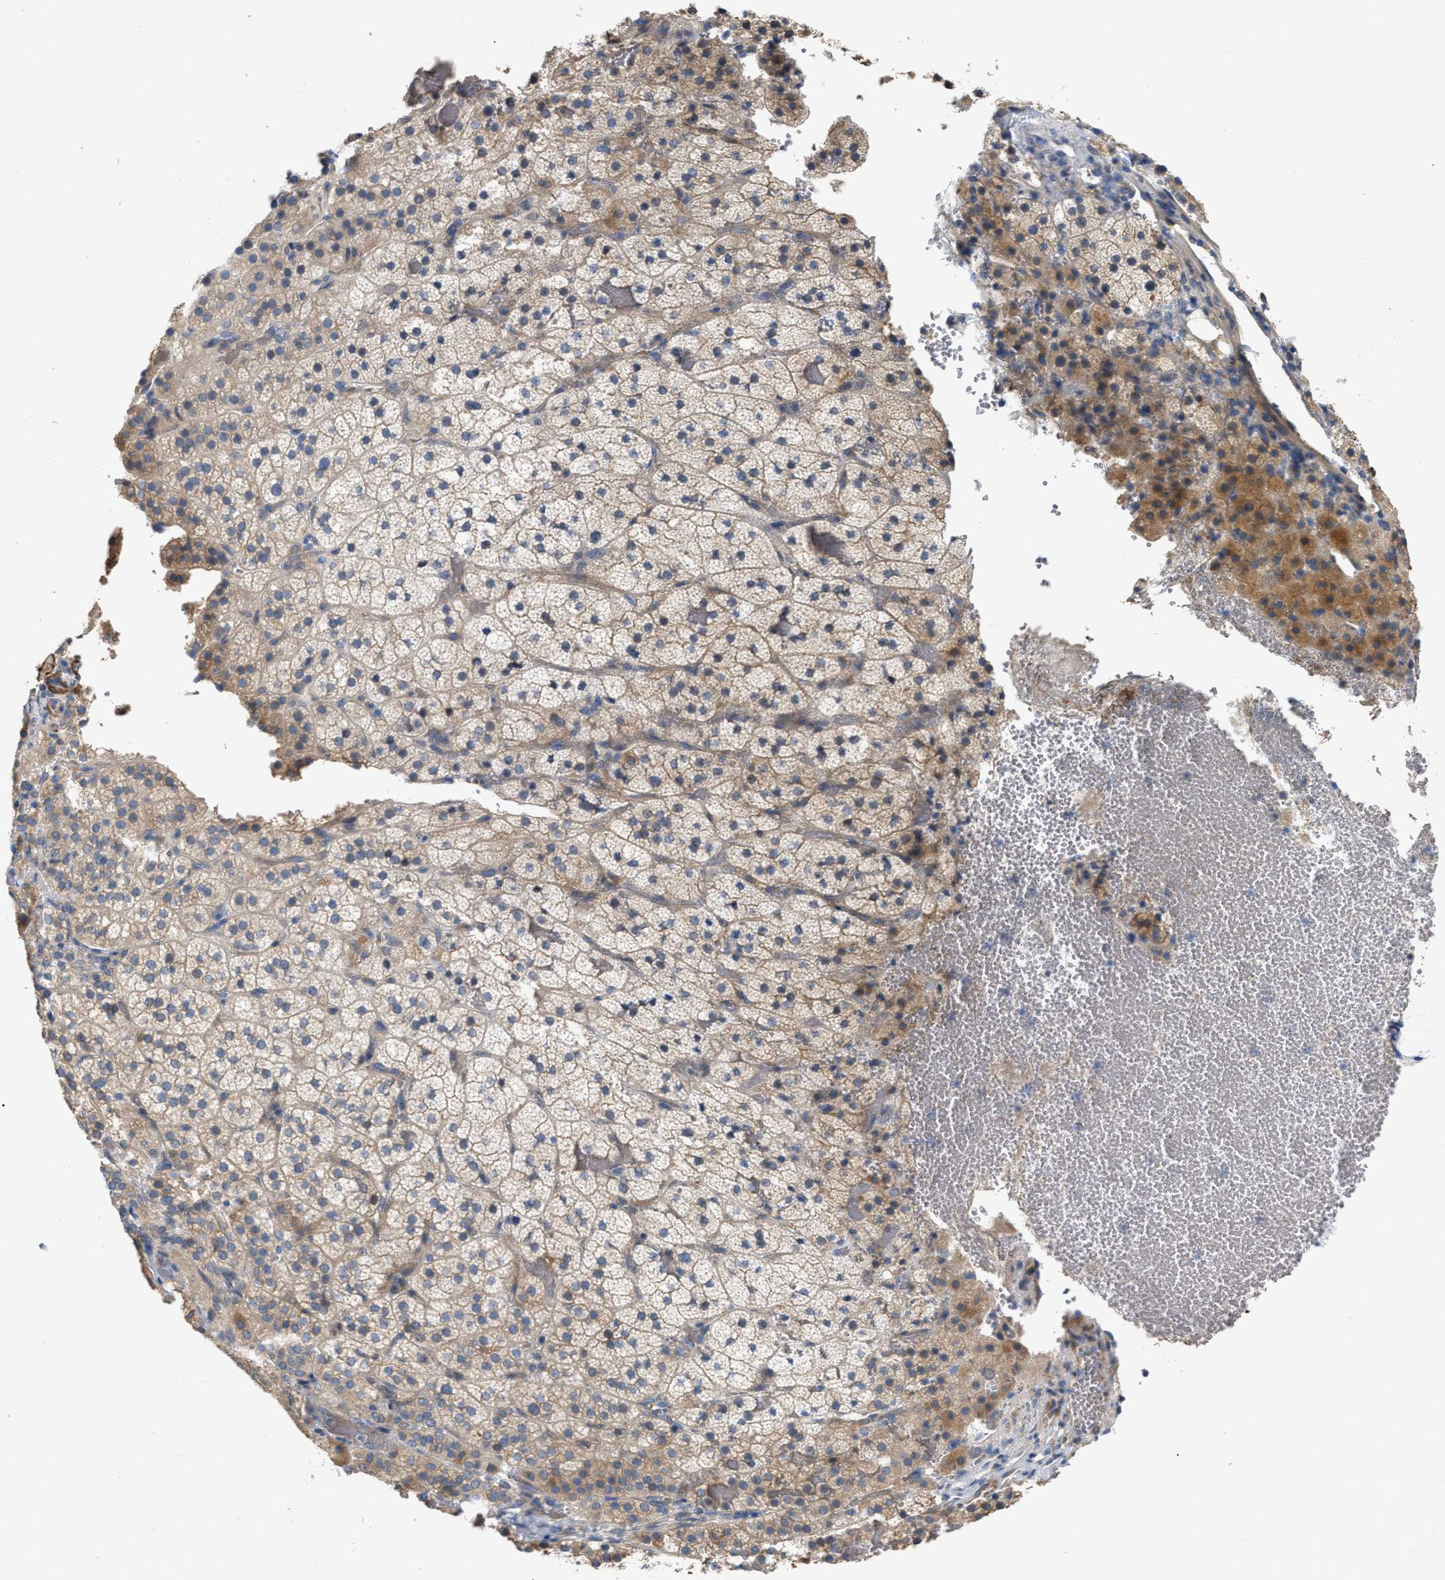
{"staining": {"intensity": "weak", "quantity": ">75%", "location": "cytoplasmic/membranous"}, "tissue": "adrenal gland", "cell_type": "Glandular cells", "image_type": "normal", "snomed": [{"axis": "morphology", "description": "Normal tissue, NOS"}, {"axis": "topography", "description": "Adrenal gland"}], "caption": "Glandular cells show low levels of weak cytoplasmic/membranous positivity in approximately >75% of cells in unremarkable adrenal gland. (Stains: DAB (3,3'-diaminobenzidine) in brown, nuclei in blue, Microscopy: brightfield microscopy at high magnification).", "gene": "DHX58", "patient": {"sex": "female", "age": 59}}